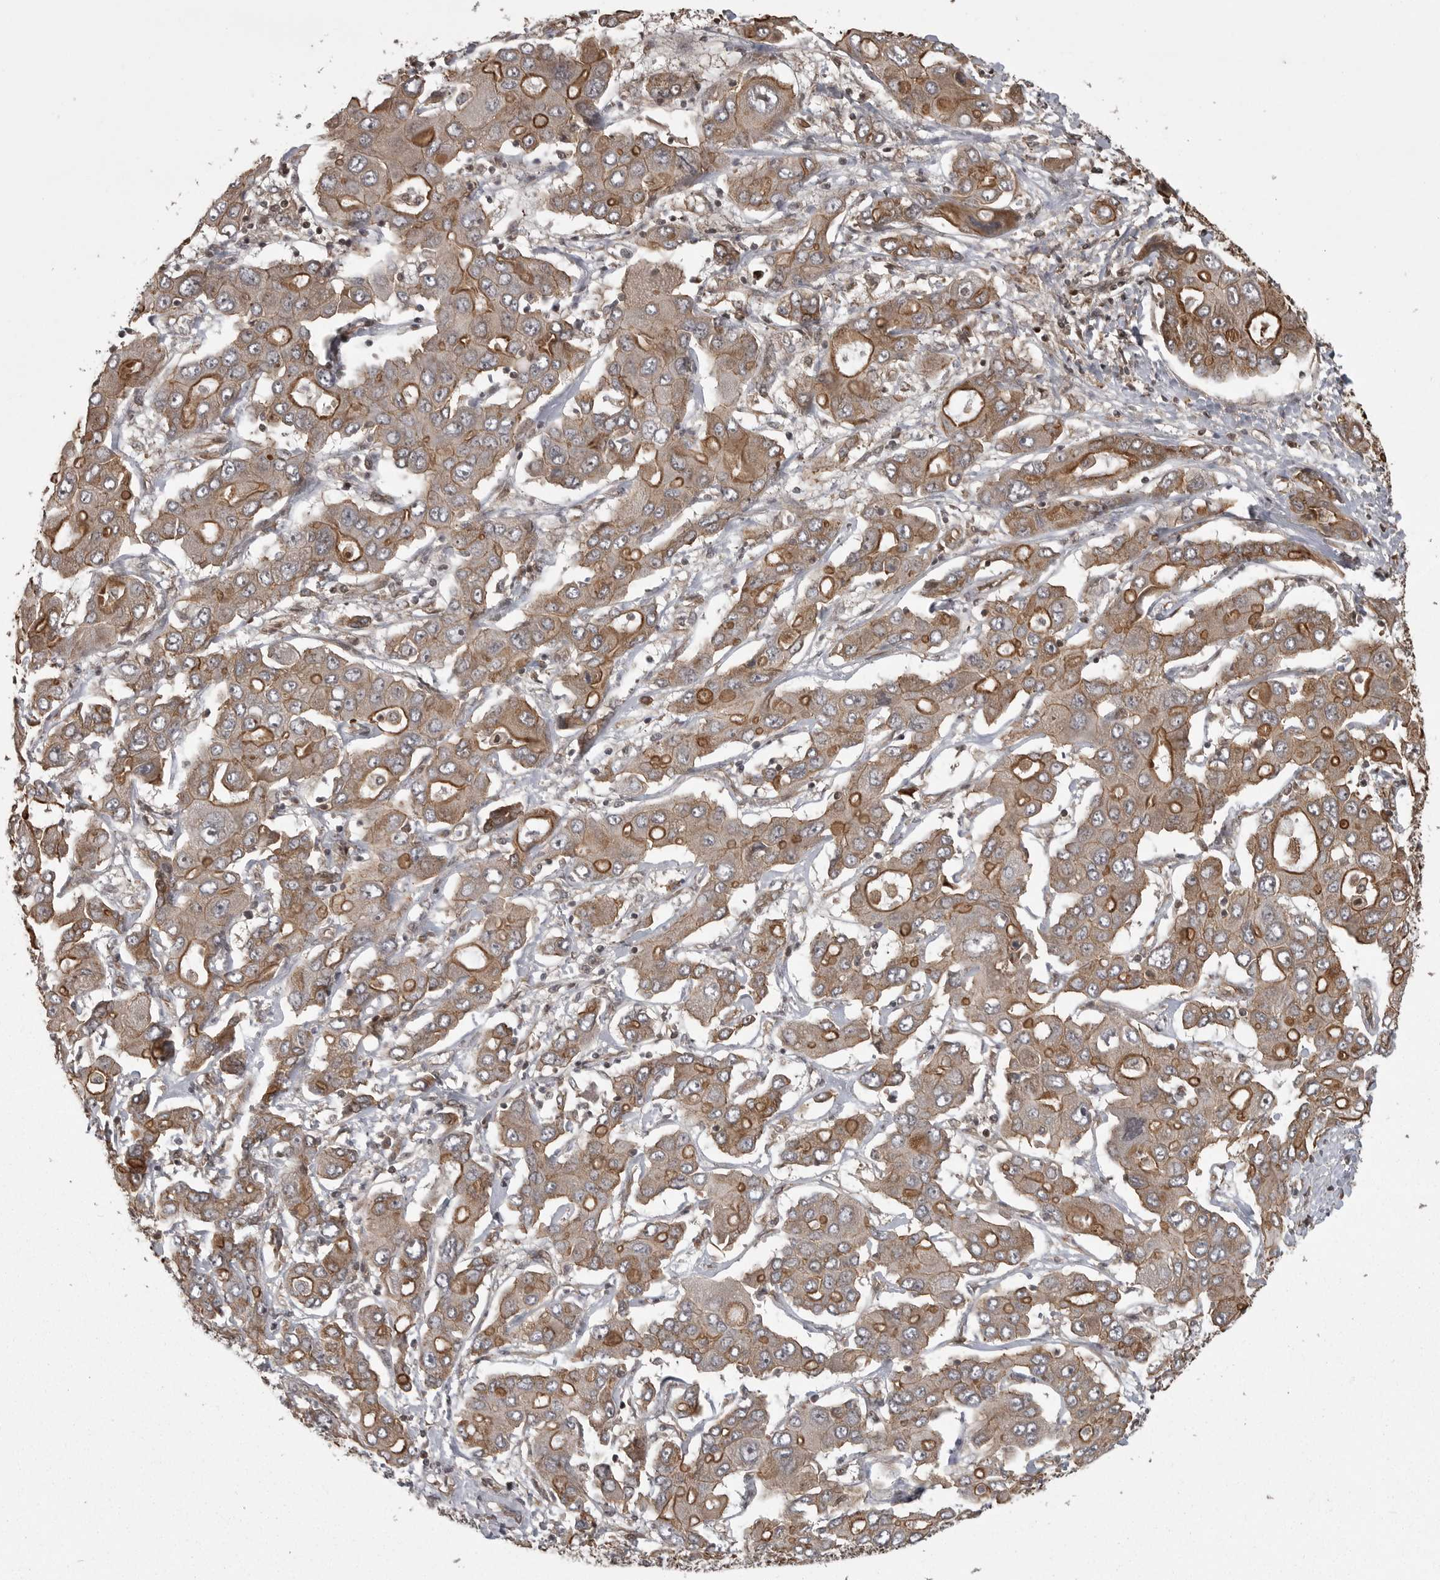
{"staining": {"intensity": "moderate", "quantity": ">75%", "location": "cytoplasmic/membranous"}, "tissue": "liver cancer", "cell_type": "Tumor cells", "image_type": "cancer", "snomed": [{"axis": "morphology", "description": "Cholangiocarcinoma"}, {"axis": "topography", "description": "Liver"}], "caption": "Immunohistochemistry micrograph of liver cholangiocarcinoma stained for a protein (brown), which reveals medium levels of moderate cytoplasmic/membranous expression in approximately >75% of tumor cells.", "gene": "DNAJC8", "patient": {"sex": "male", "age": 67}}